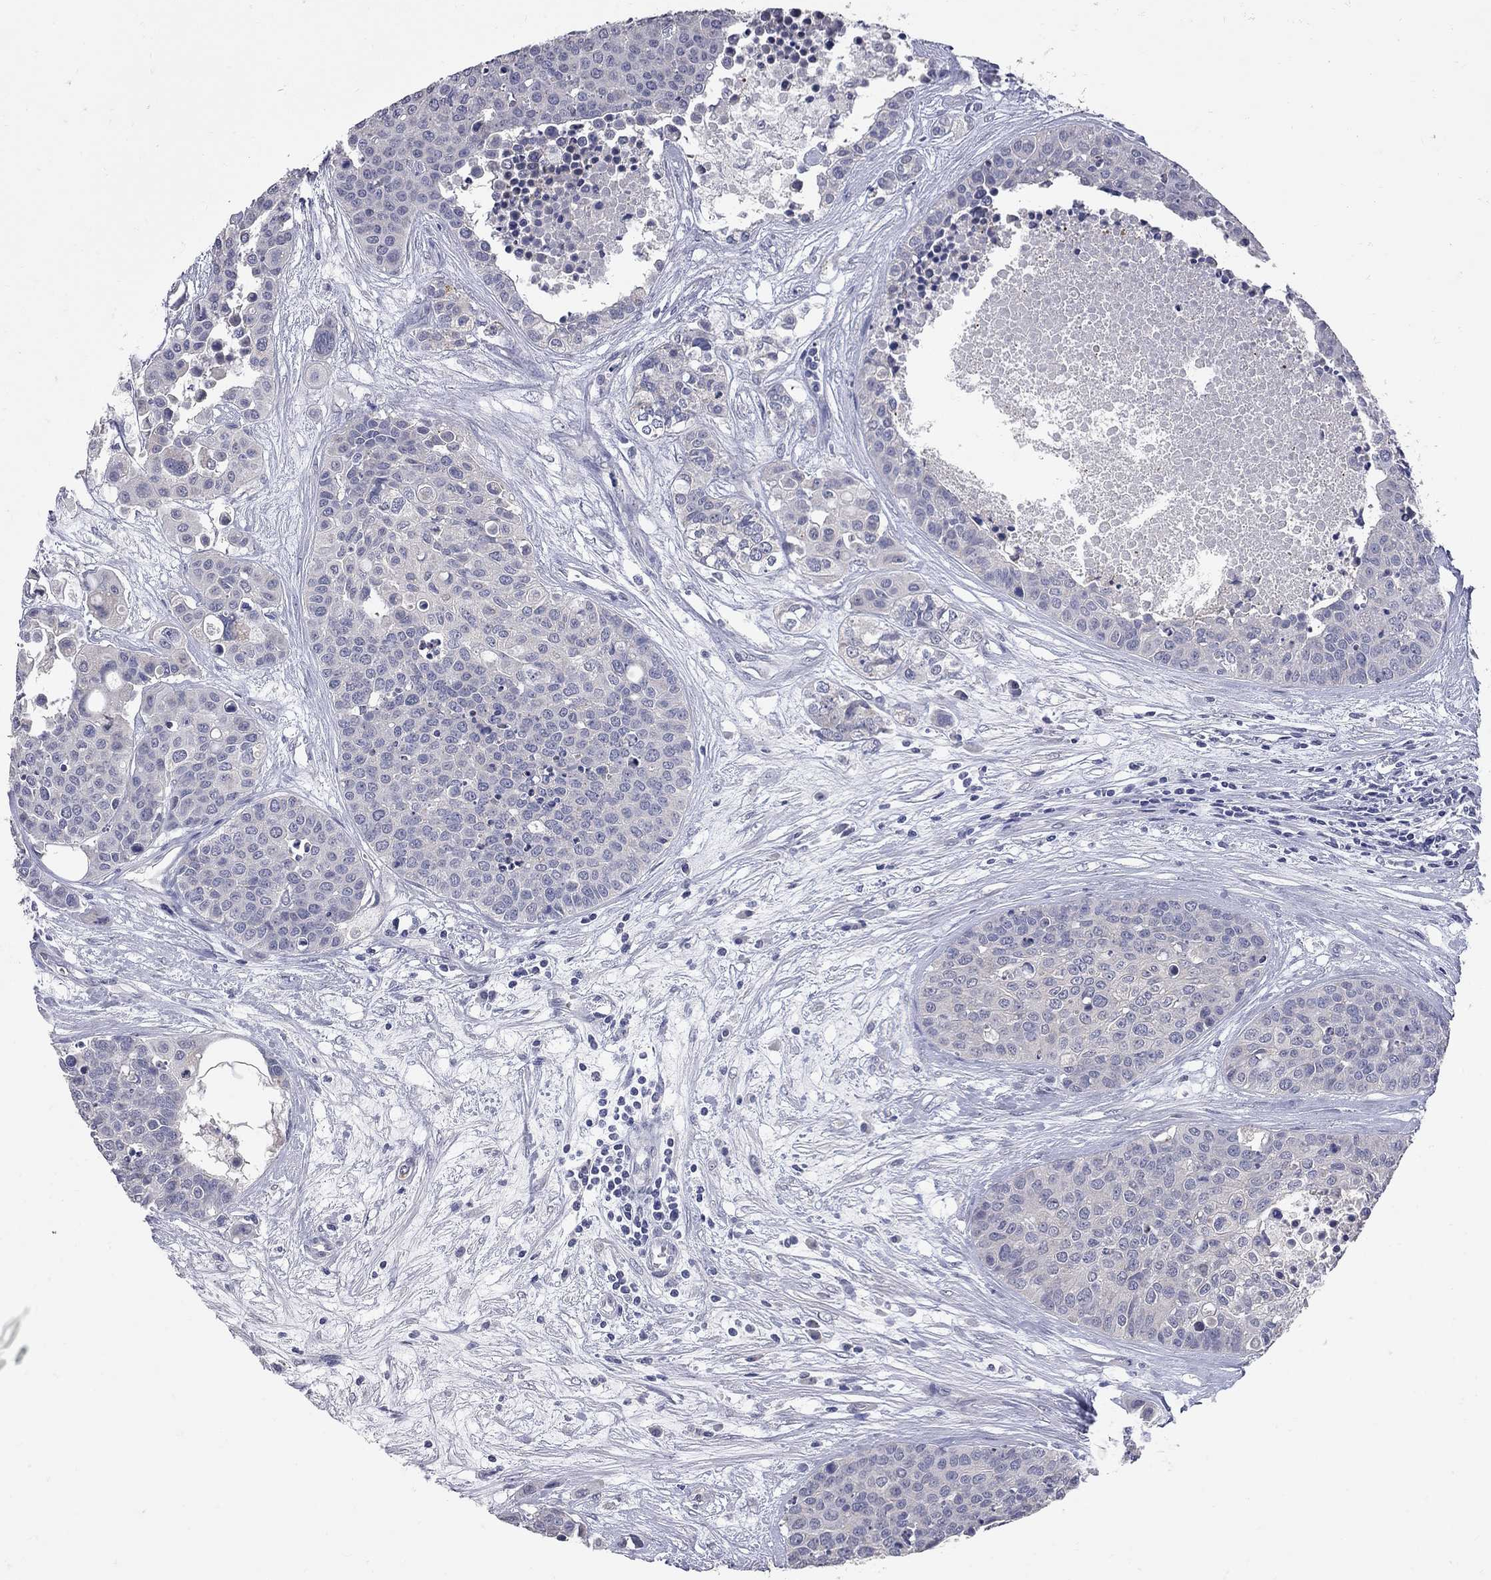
{"staining": {"intensity": "negative", "quantity": "none", "location": "none"}, "tissue": "carcinoid", "cell_type": "Tumor cells", "image_type": "cancer", "snomed": [{"axis": "morphology", "description": "Carcinoid, malignant, NOS"}, {"axis": "topography", "description": "Colon"}], "caption": "This is an IHC image of malignant carcinoid. There is no staining in tumor cells.", "gene": "NOS2", "patient": {"sex": "male", "age": 81}}